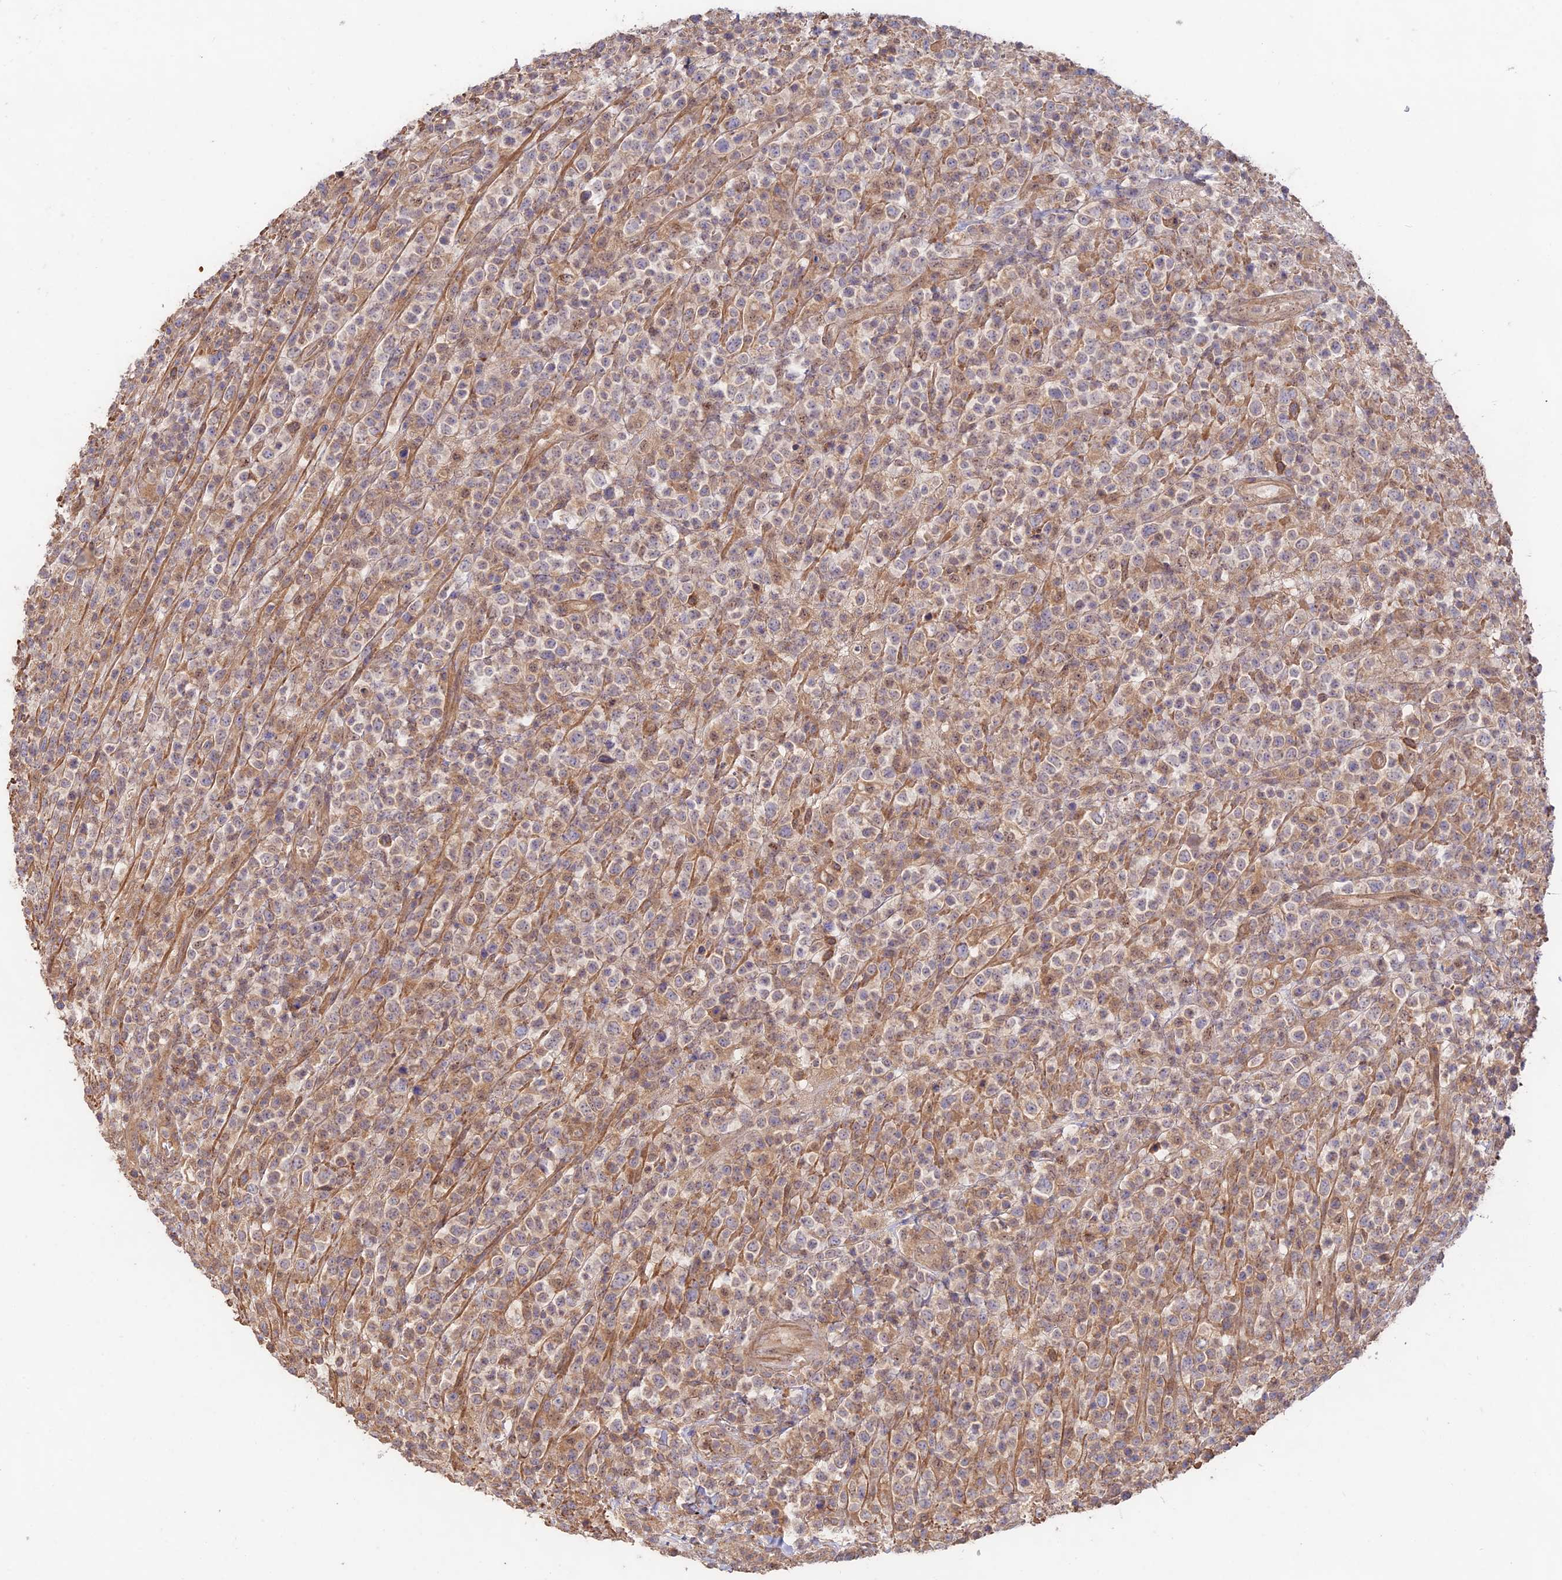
{"staining": {"intensity": "weak", "quantity": ">75%", "location": "cytoplasmic/membranous"}, "tissue": "lymphoma", "cell_type": "Tumor cells", "image_type": "cancer", "snomed": [{"axis": "morphology", "description": "Malignant lymphoma, non-Hodgkin's type, High grade"}, {"axis": "topography", "description": "Colon"}], "caption": "Lymphoma stained for a protein displays weak cytoplasmic/membranous positivity in tumor cells. (DAB IHC, brown staining for protein, blue staining for nuclei).", "gene": "CLCF1", "patient": {"sex": "female", "age": 53}}